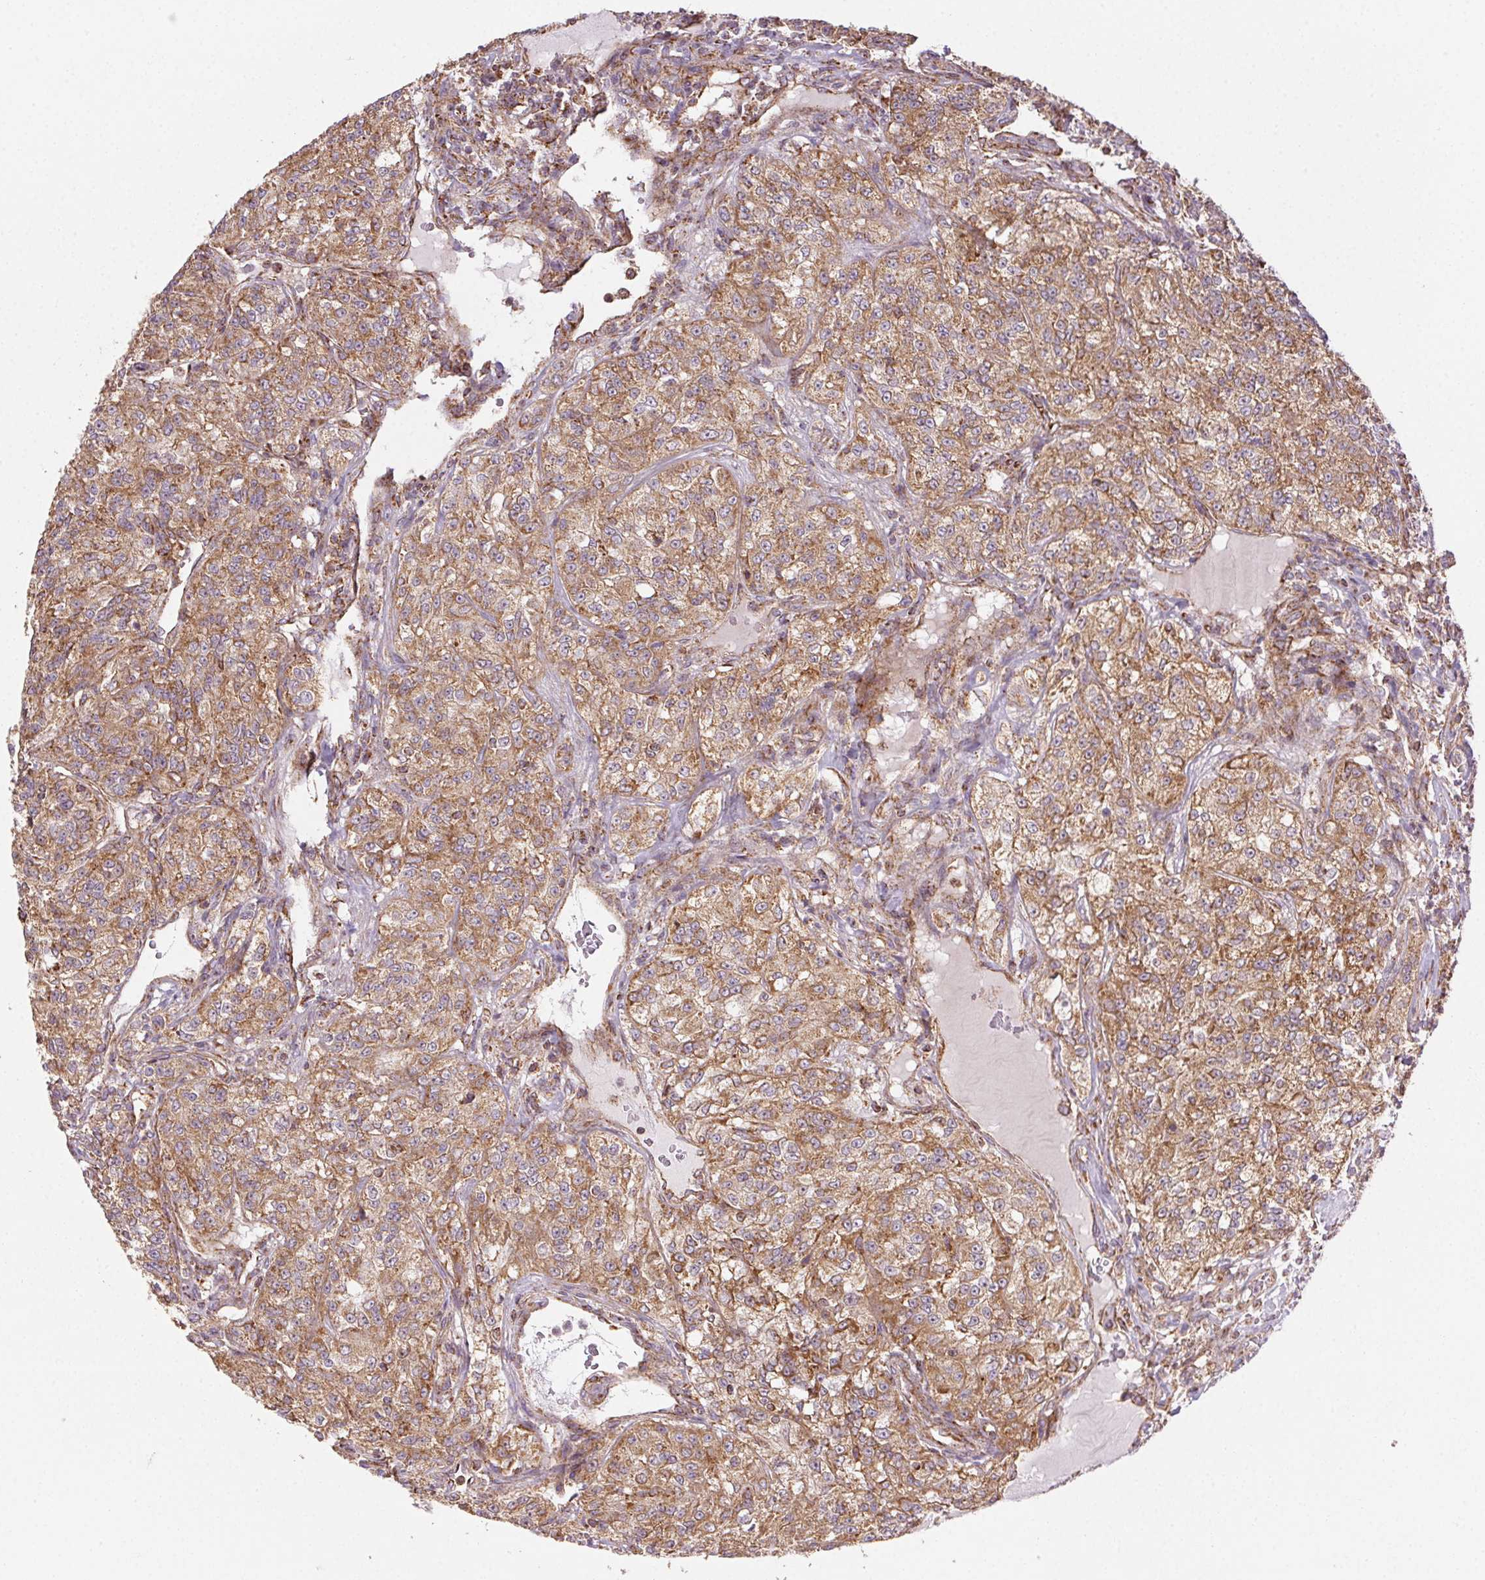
{"staining": {"intensity": "moderate", "quantity": ">75%", "location": "cytoplasmic/membranous"}, "tissue": "renal cancer", "cell_type": "Tumor cells", "image_type": "cancer", "snomed": [{"axis": "morphology", "description": "Adenocarcinoma, NOS"}, {"axis": "topography", "description": "Kidney"}], "caption": "Protein expression analysis of human renal adenocarcinoma reveals moderate cytoplasmic/membranous staining in approximately >75% of tumor cells. The staining was performed using DAB (3,3'-diaminobenzidine), with brown indicating positive protein expression. Nuclei are stained blue with hematoxylin.", "gene": "CLPB", "patient": {"sex": "female", "age": 63}}